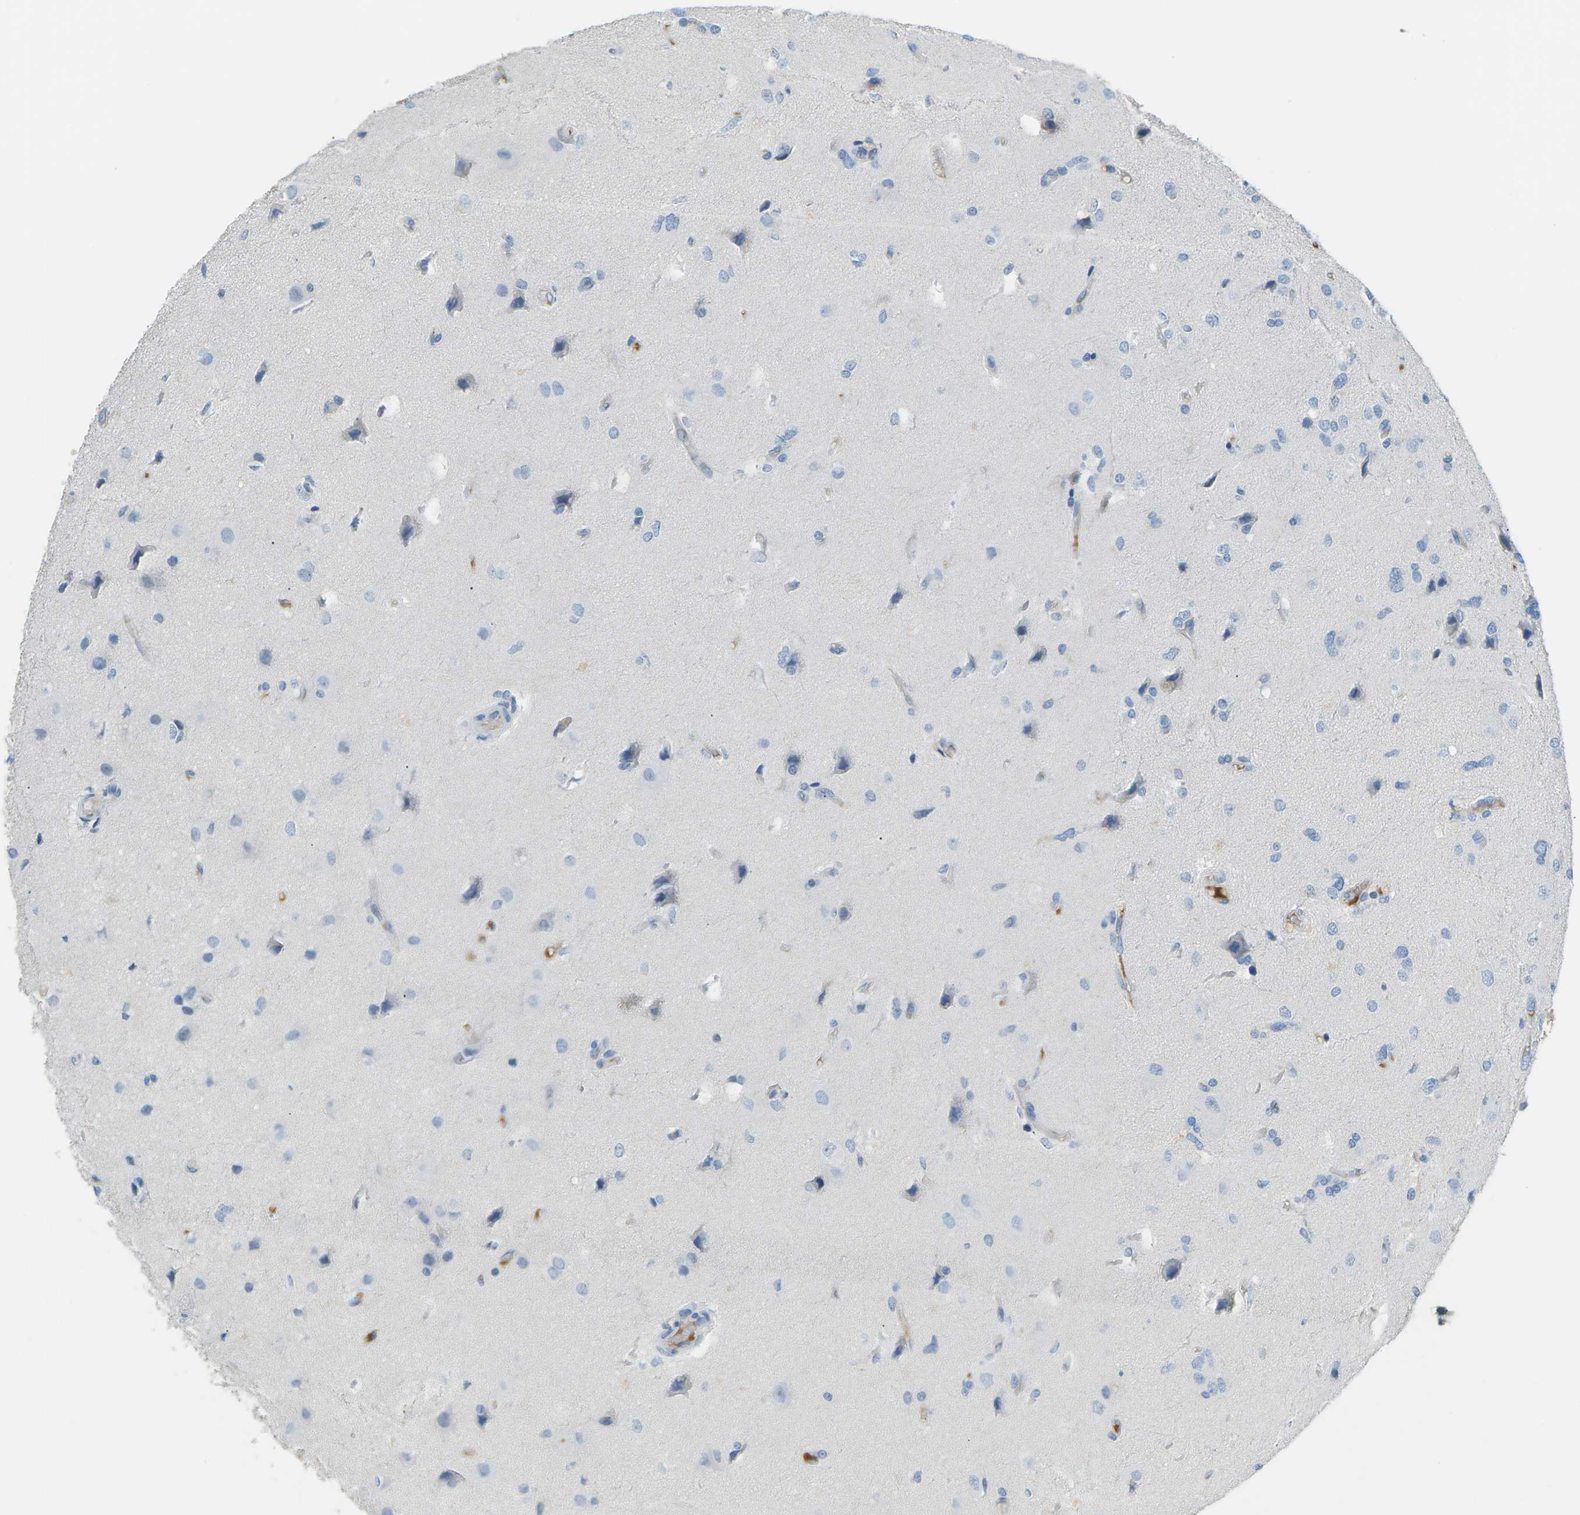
{"staining": {"intensity": "negative", "quantity": "none", "location": "none"}, "tissue": "glioma", "cell_type": "Tumor cells", "image_type": "cancer", "snomed": [{"axis": "morphology", "description": "Glioma, malignant, High grade"}, {"axis": "topography", "description": "Brain"}], "caption": "Micrograph shows no protein staining in tumor cells of glioma tissue. Brightfield microscopy of immunohistochemistry (IHC) stained with DAB (3,3'-diaminobenzidine) (brown) and hematoxylin (blue), captured at high magnification.", "gene": "CFI", "patient": {"sex": "female", "age": 59}}